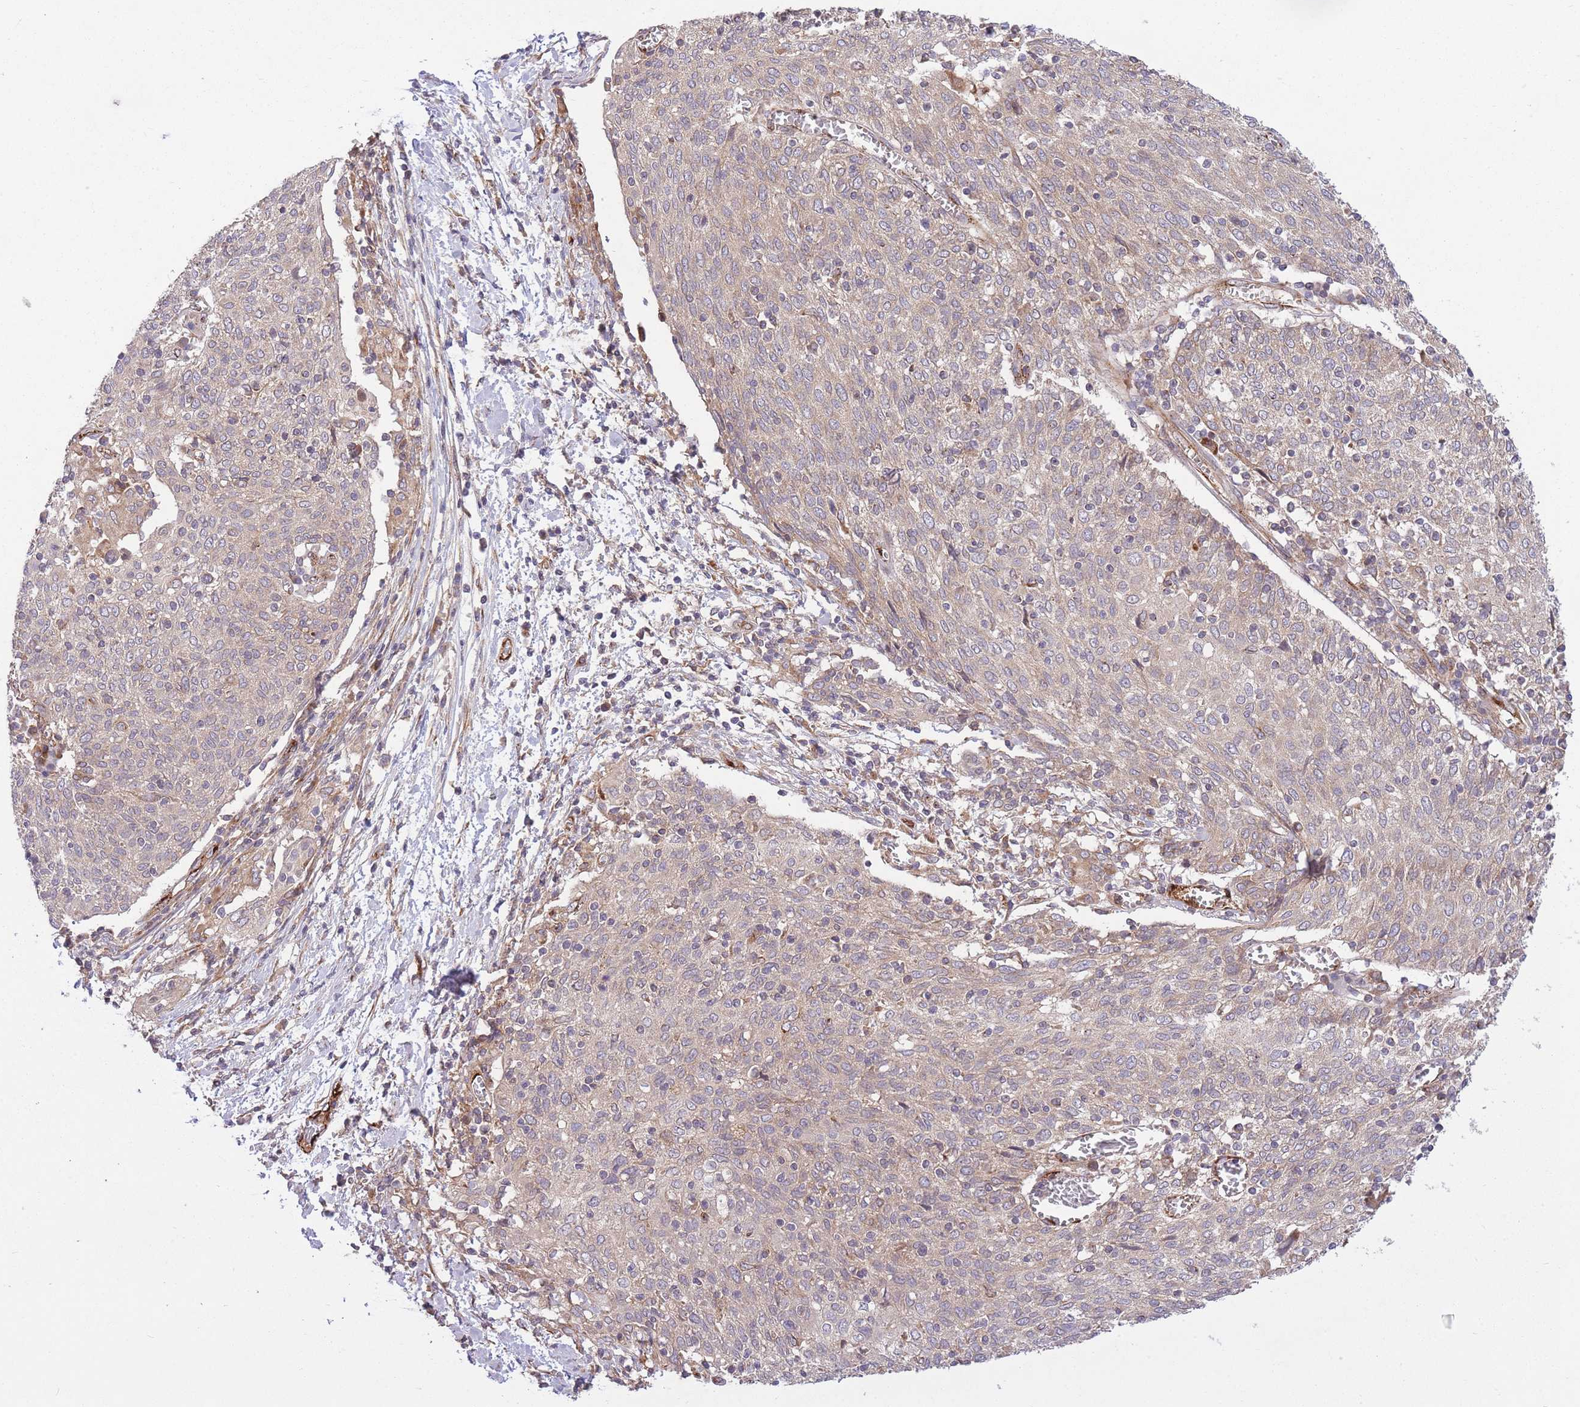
{"staining": {"intensity": "negative", "quantity": "none", "location": "none"}, "tissue": "cervical cancer", "cell_type": "Tumor cells", "image_type": "cancer", "snomed": [{"axis": "morphology", "description": "Squamous cell carcinoma, NOS"}, {"axis": "topography", "description": "Cervix"}], "caption": "The histopathology image demonstrates no significant positivity in tumor cells of squamous cell carcinoma (cervical). (Brightfield microscopy of DAB immunohistochemistry (IHC) at high magnification).", "gene": "CISH", "patient": {"sex": "female", "age": 52}}